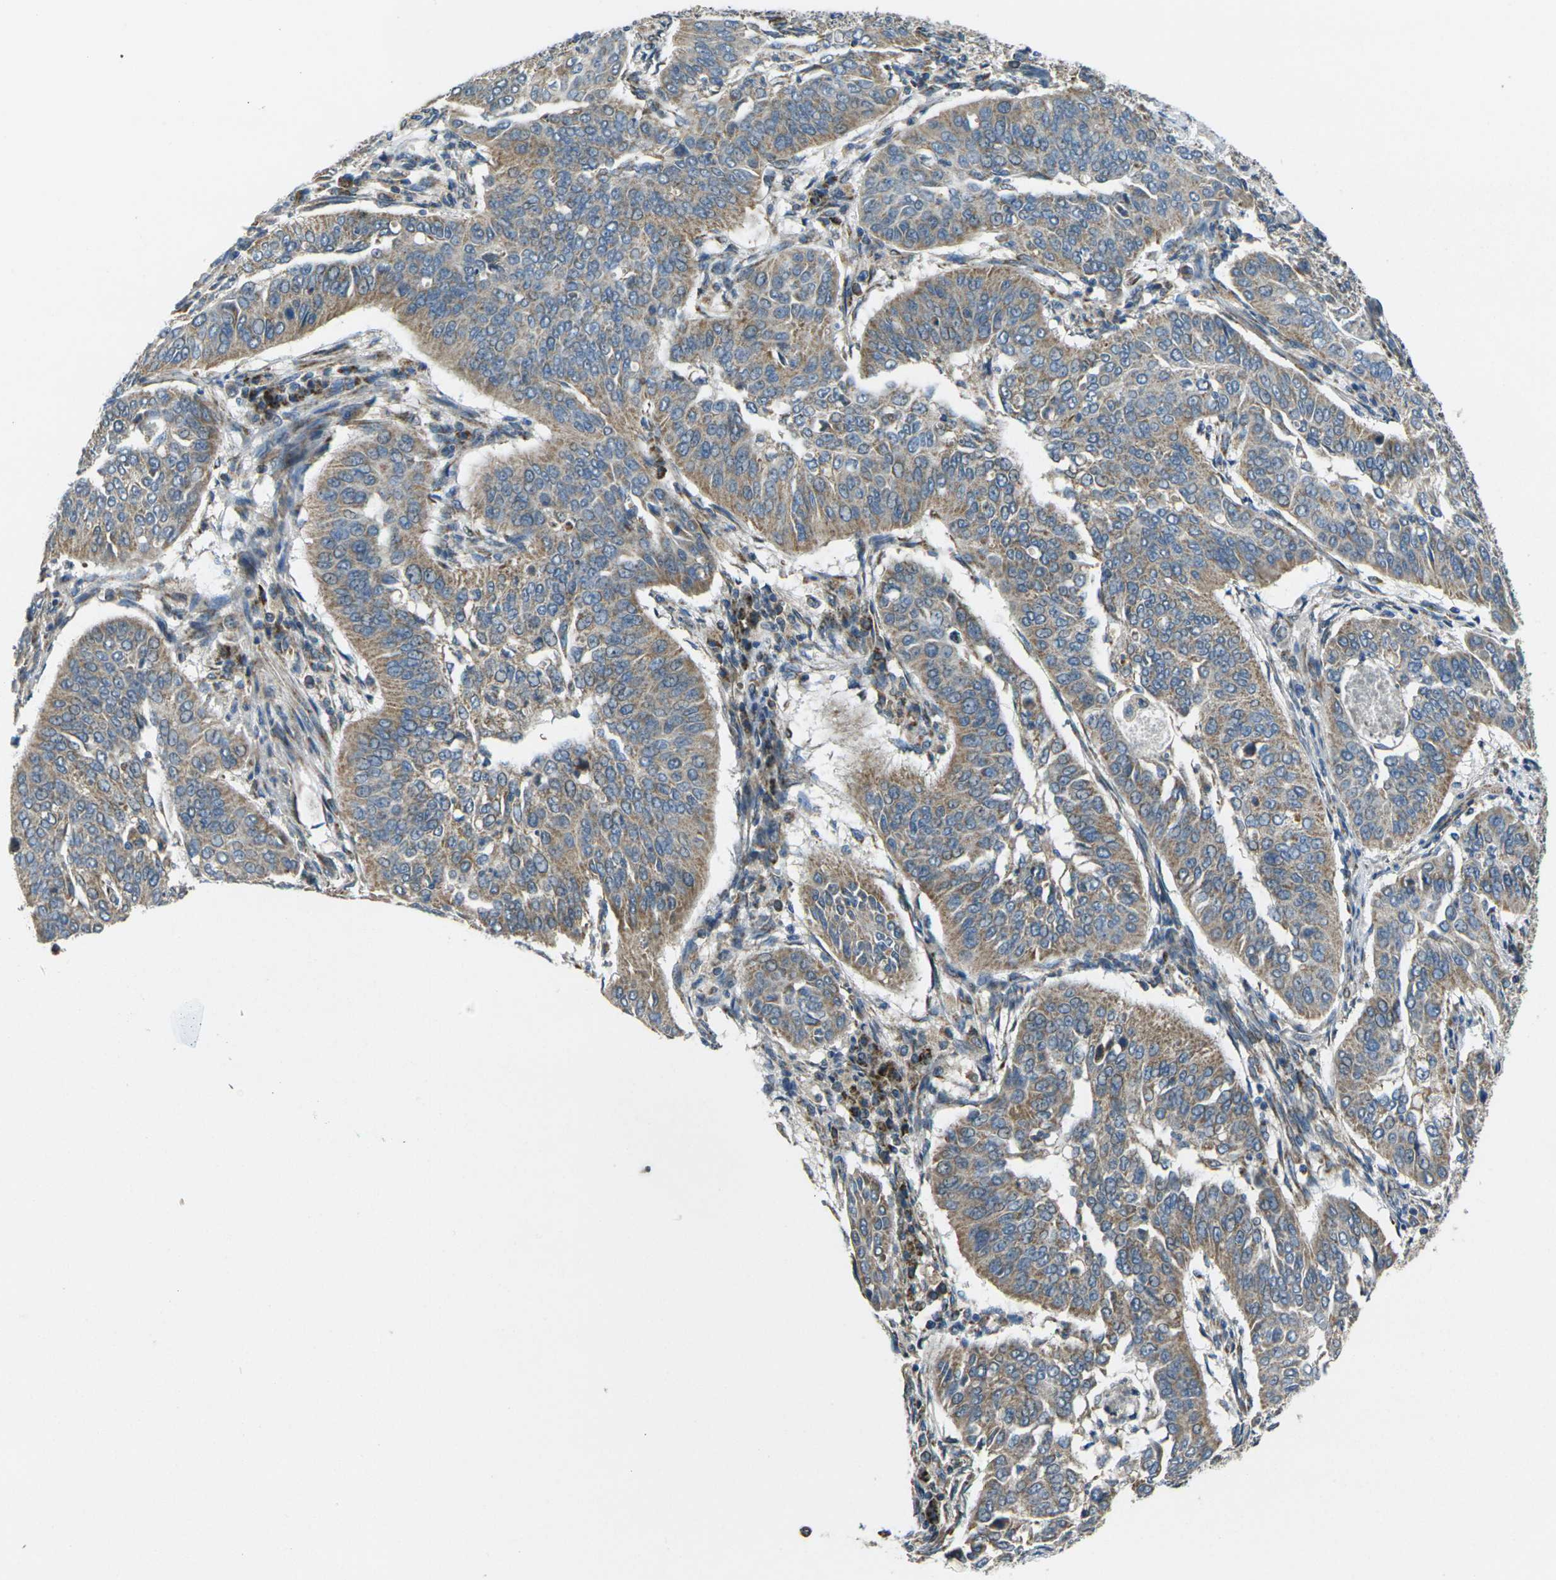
{"staining": {"intensity": "moderate", "quantity": ">75%", "location": "cytoplasmic/membranous"}, "tissue": "cervical cancer", "cell_type": "Tumor cells", "image_type": "cancer", "snomed": [{"axis": "morphology", "description": "Normal tissue, NOS"}, {"axis": "morphology", "description": "Squamous cell carcinoma, NOS"}, {"axis": "topography", "description": "Cervix"}], "caption": "Cervical cancer stained with immunohistochemistry demonstrates moderate cytoplasmic/membranous staining in about >75% of tumor cells.", "gene": "TMEM120B", "patient": {"sex": "female", "age": 39}}